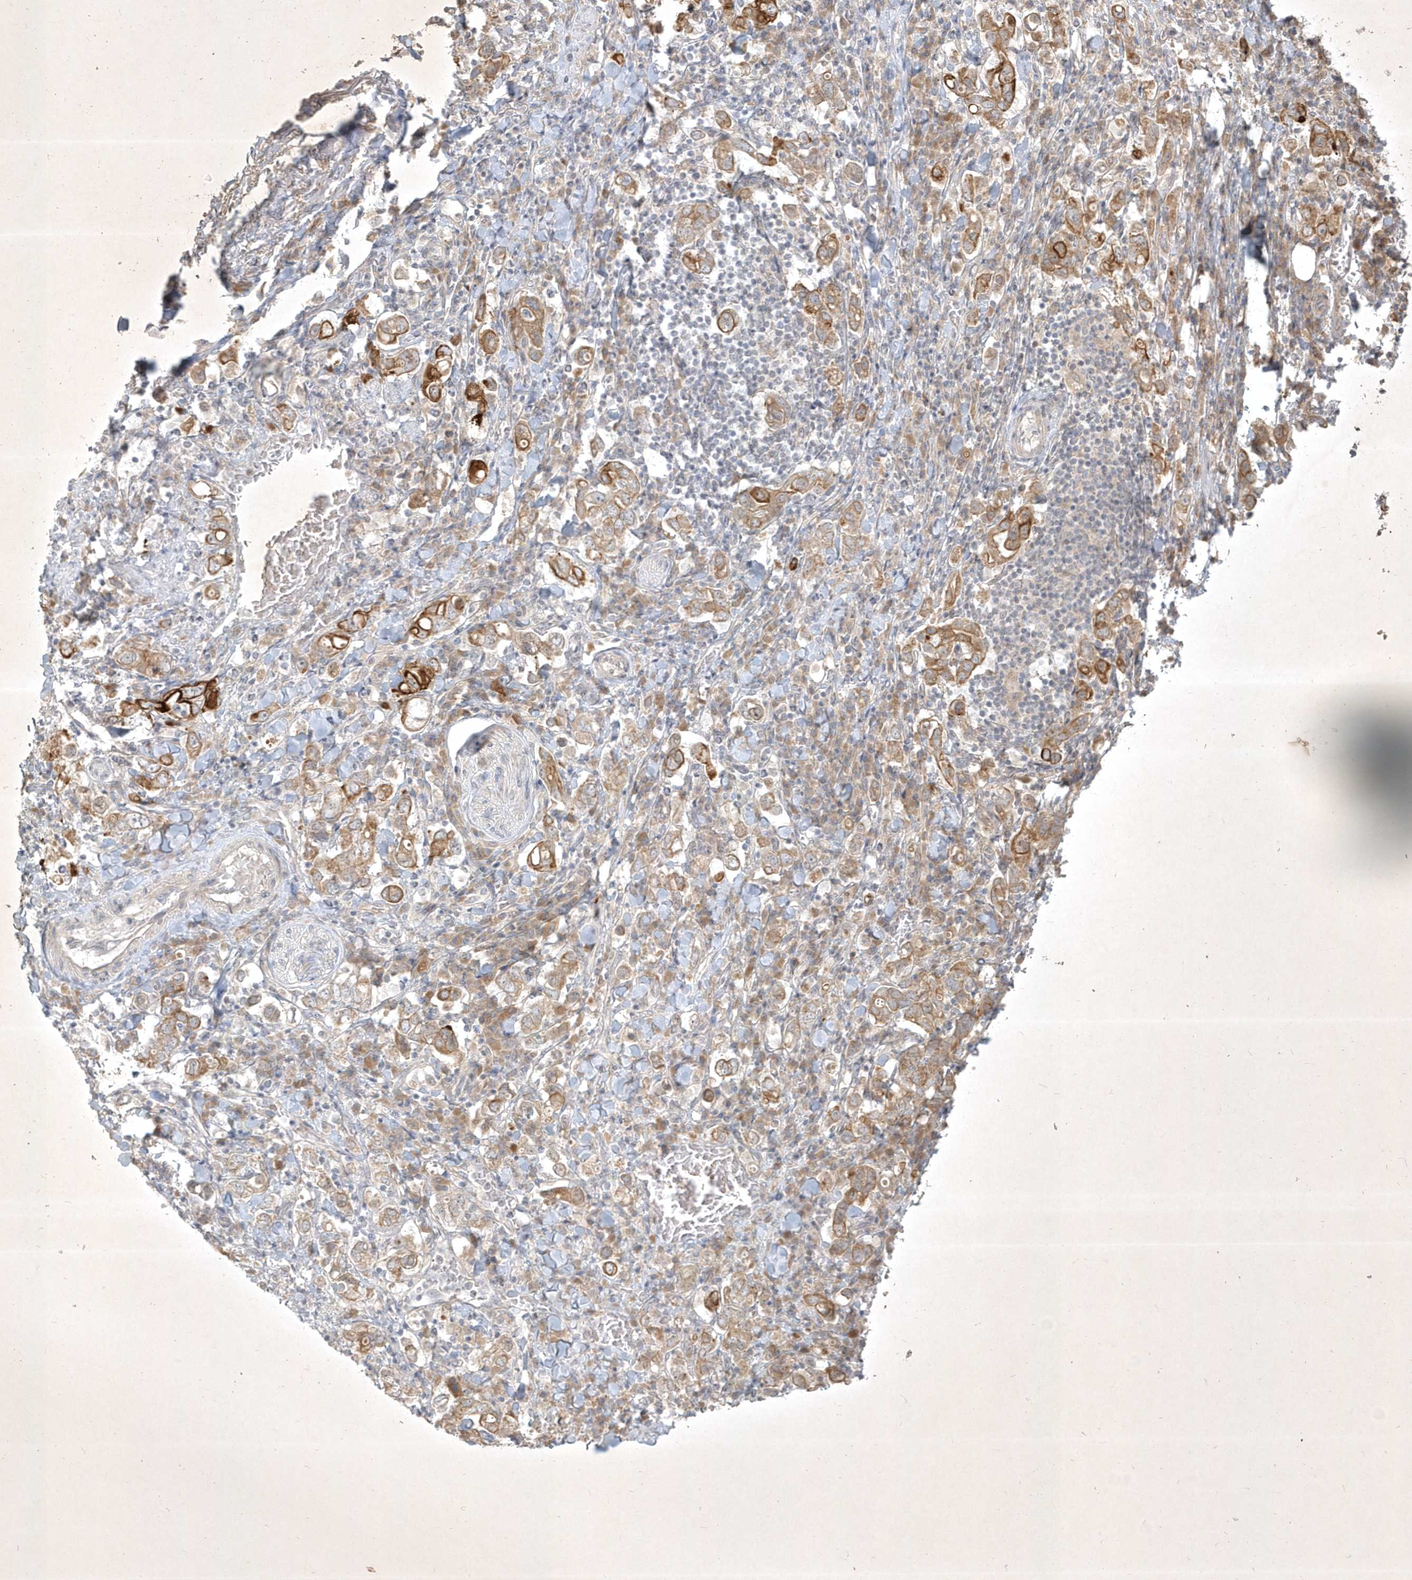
{"staining": {"intensity": "moderate", "quantity": ">75%", "location": "cytoplasmic/membranous"}, "tissue": "stomach cancer", "cell_type": "Tumor cells", "image_type": "cancer", "snomed": [{"axis": "morphology", "description": "Adenocarcinoma, NOS"}, {"axis": "topography", "description": "Stomach, upper"}], "caption": "High-magnification brightfield microscopy of stomach adenocarcinoma stained with DAB (3,3'-diaminobenzidine) (brown) and counterstained with hematoxylin (blue). tumor cells exhibit moderate cytoplasmic/membranous positivity is present in approximately>75% of cells. (Brightfield microscopy of DAB IHC at high magnification).", "gene": "BOD1", "patient": {"sex": "male", "age": 62}}